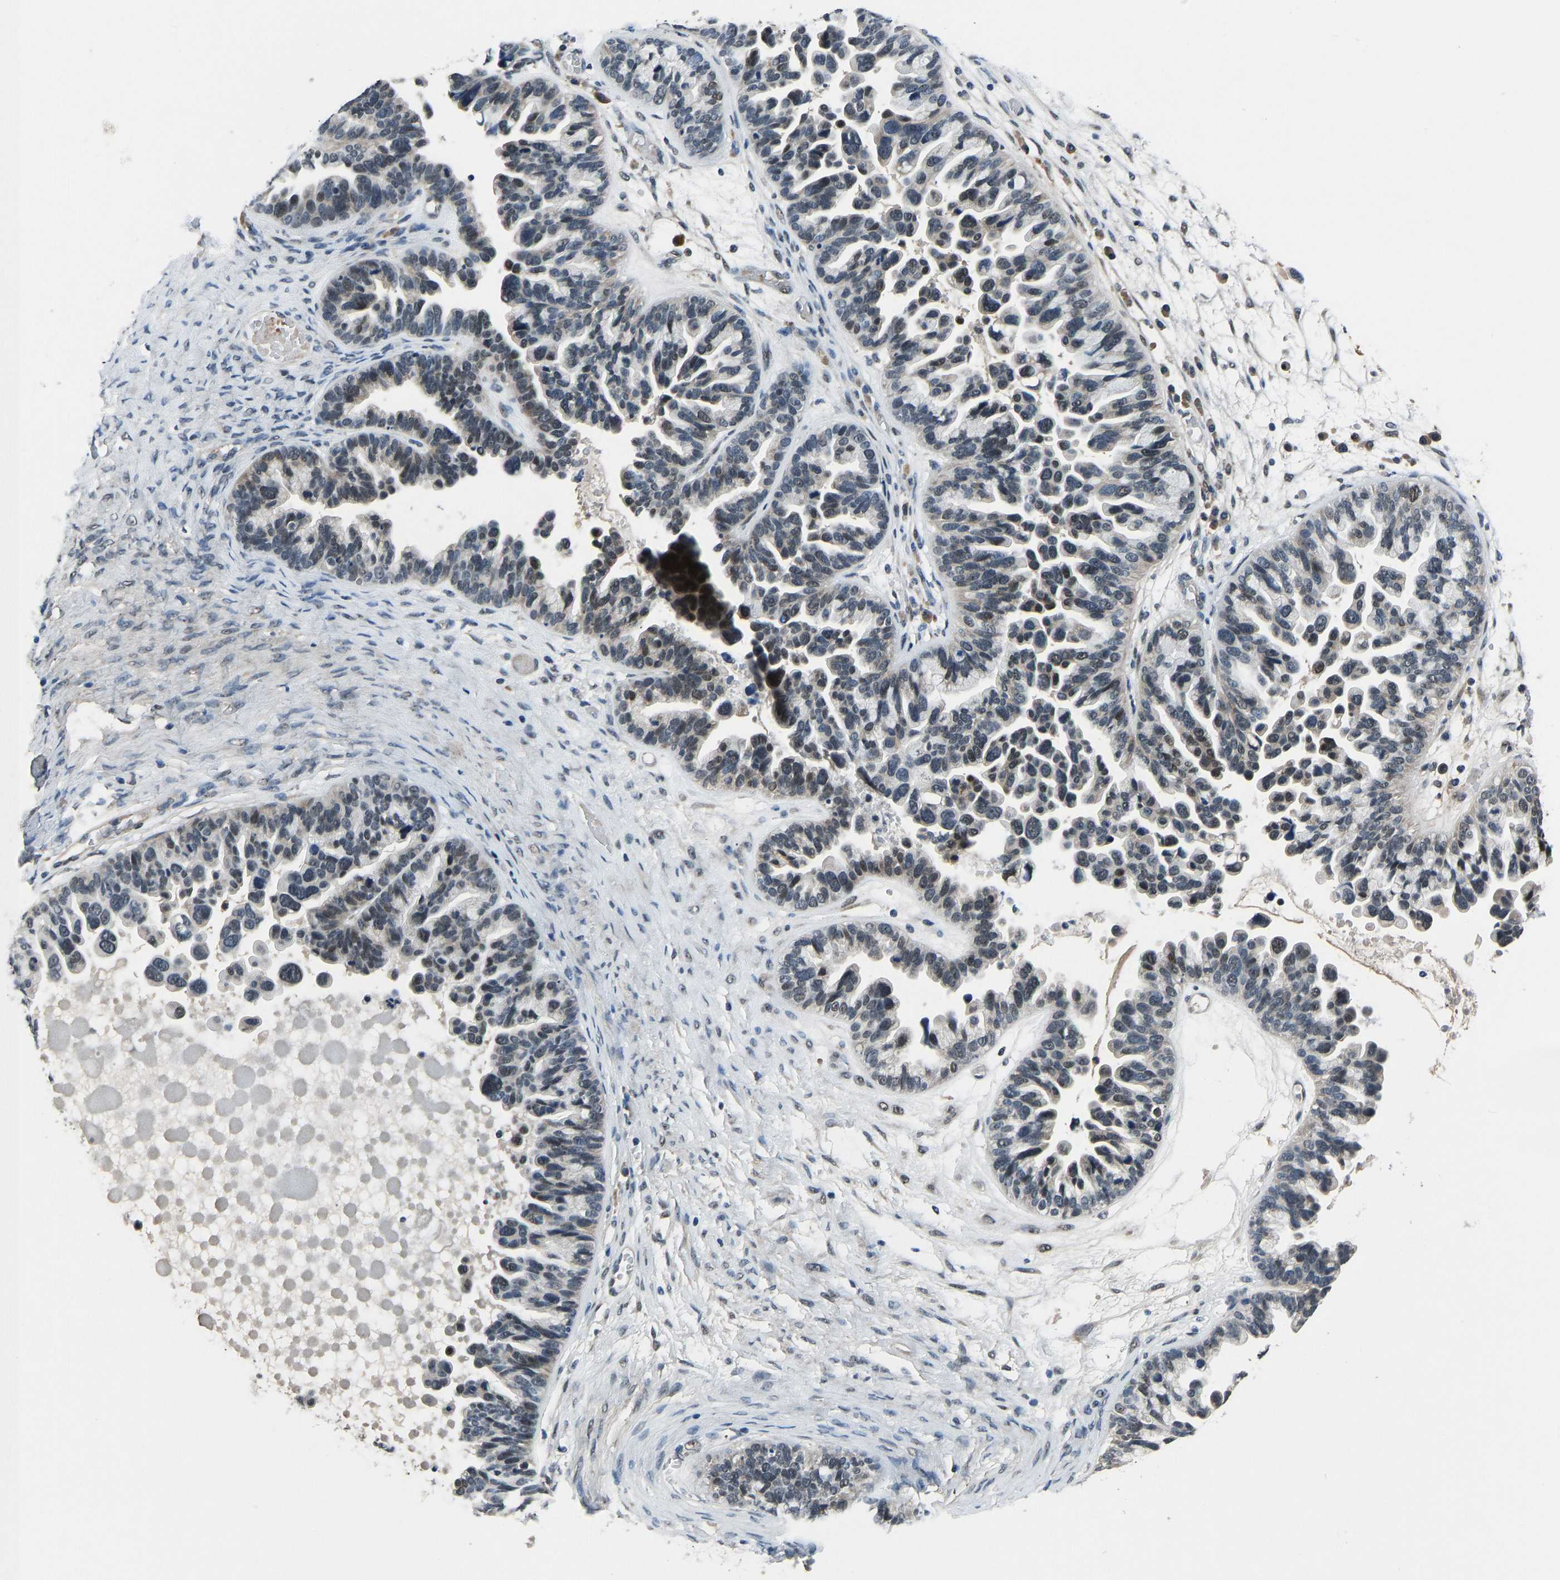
{"staining": {"intensity": "negative", "quantity": "none", "location": "none"}, "tissue": "ovarian cancer", "cell_type": "Tumor cells", "image_type": "cancer", "snomed": [{"axis": "morphology", "description": "Cystadenocarcinoma, serous, NOS"}, {"axis": "topography", "description": "Ovary"}], "caption": "There is no significant staining in tumor cells of serous cystadenocarcinoma (ovarian).", "gene": "FOS", "patient": {"sex": "female", "age": 56}}